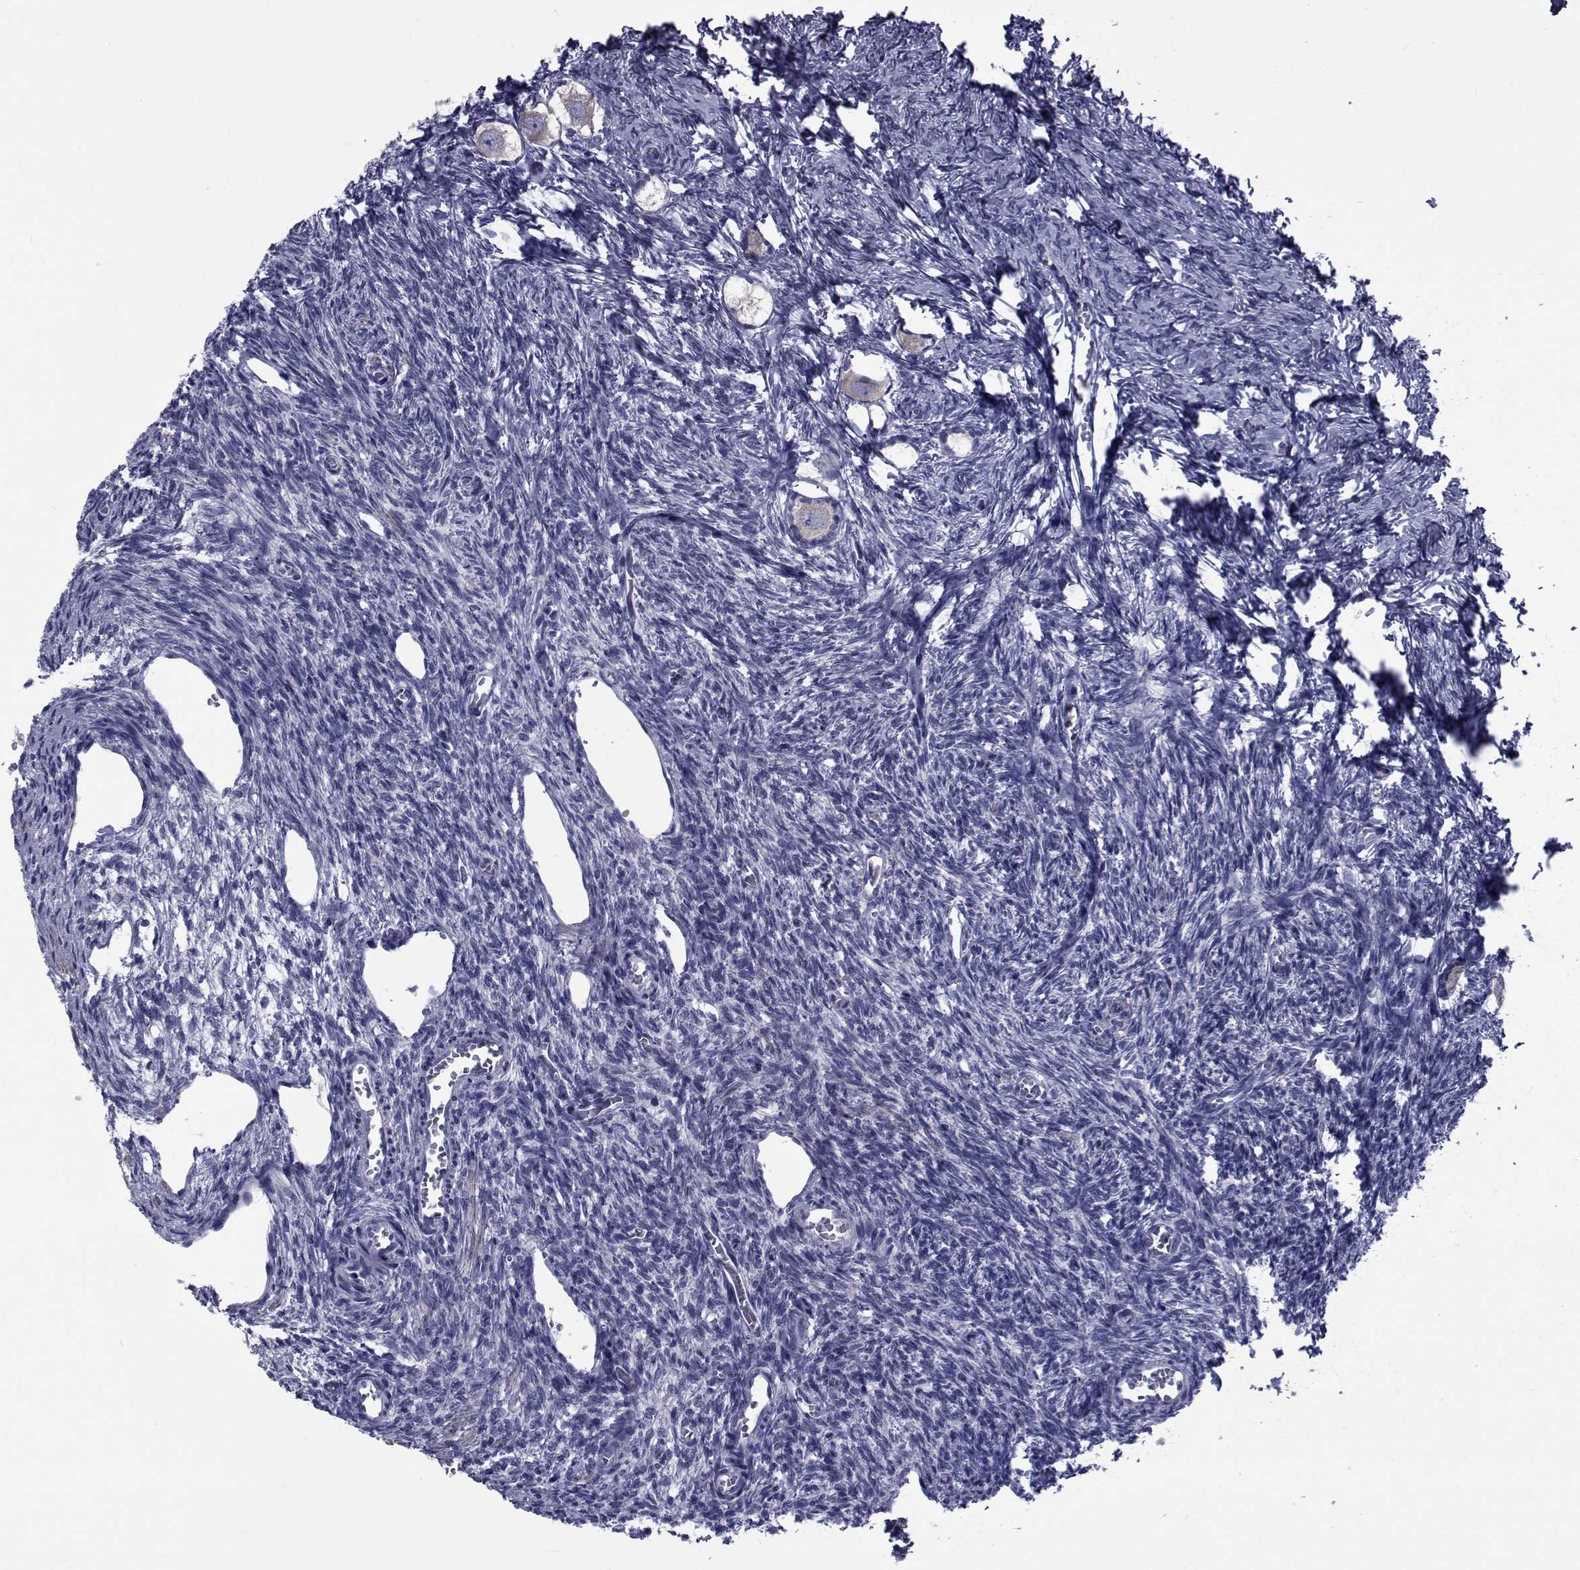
{"staining": {"intensity": "weak", "quantity": "25%-75%", "location": "cytoplasmic/membranous"}, "tissue": "ovary", "cell_type": "Follicle cells", "image_type": "normal", "snomed": [{"axis": "morphology", "description": "Normal tissue, NOS"}, {"axis": "topography", "description": "Ovary"}], "caption": "There is low levels of weak cytoplasmic/membranous staining in follicle cells of normal ovary, as demonstrated by immunohistochemical staining (brown color).", "gene": "GKAP1", "patient": {"sex": "female", "age": 27}}